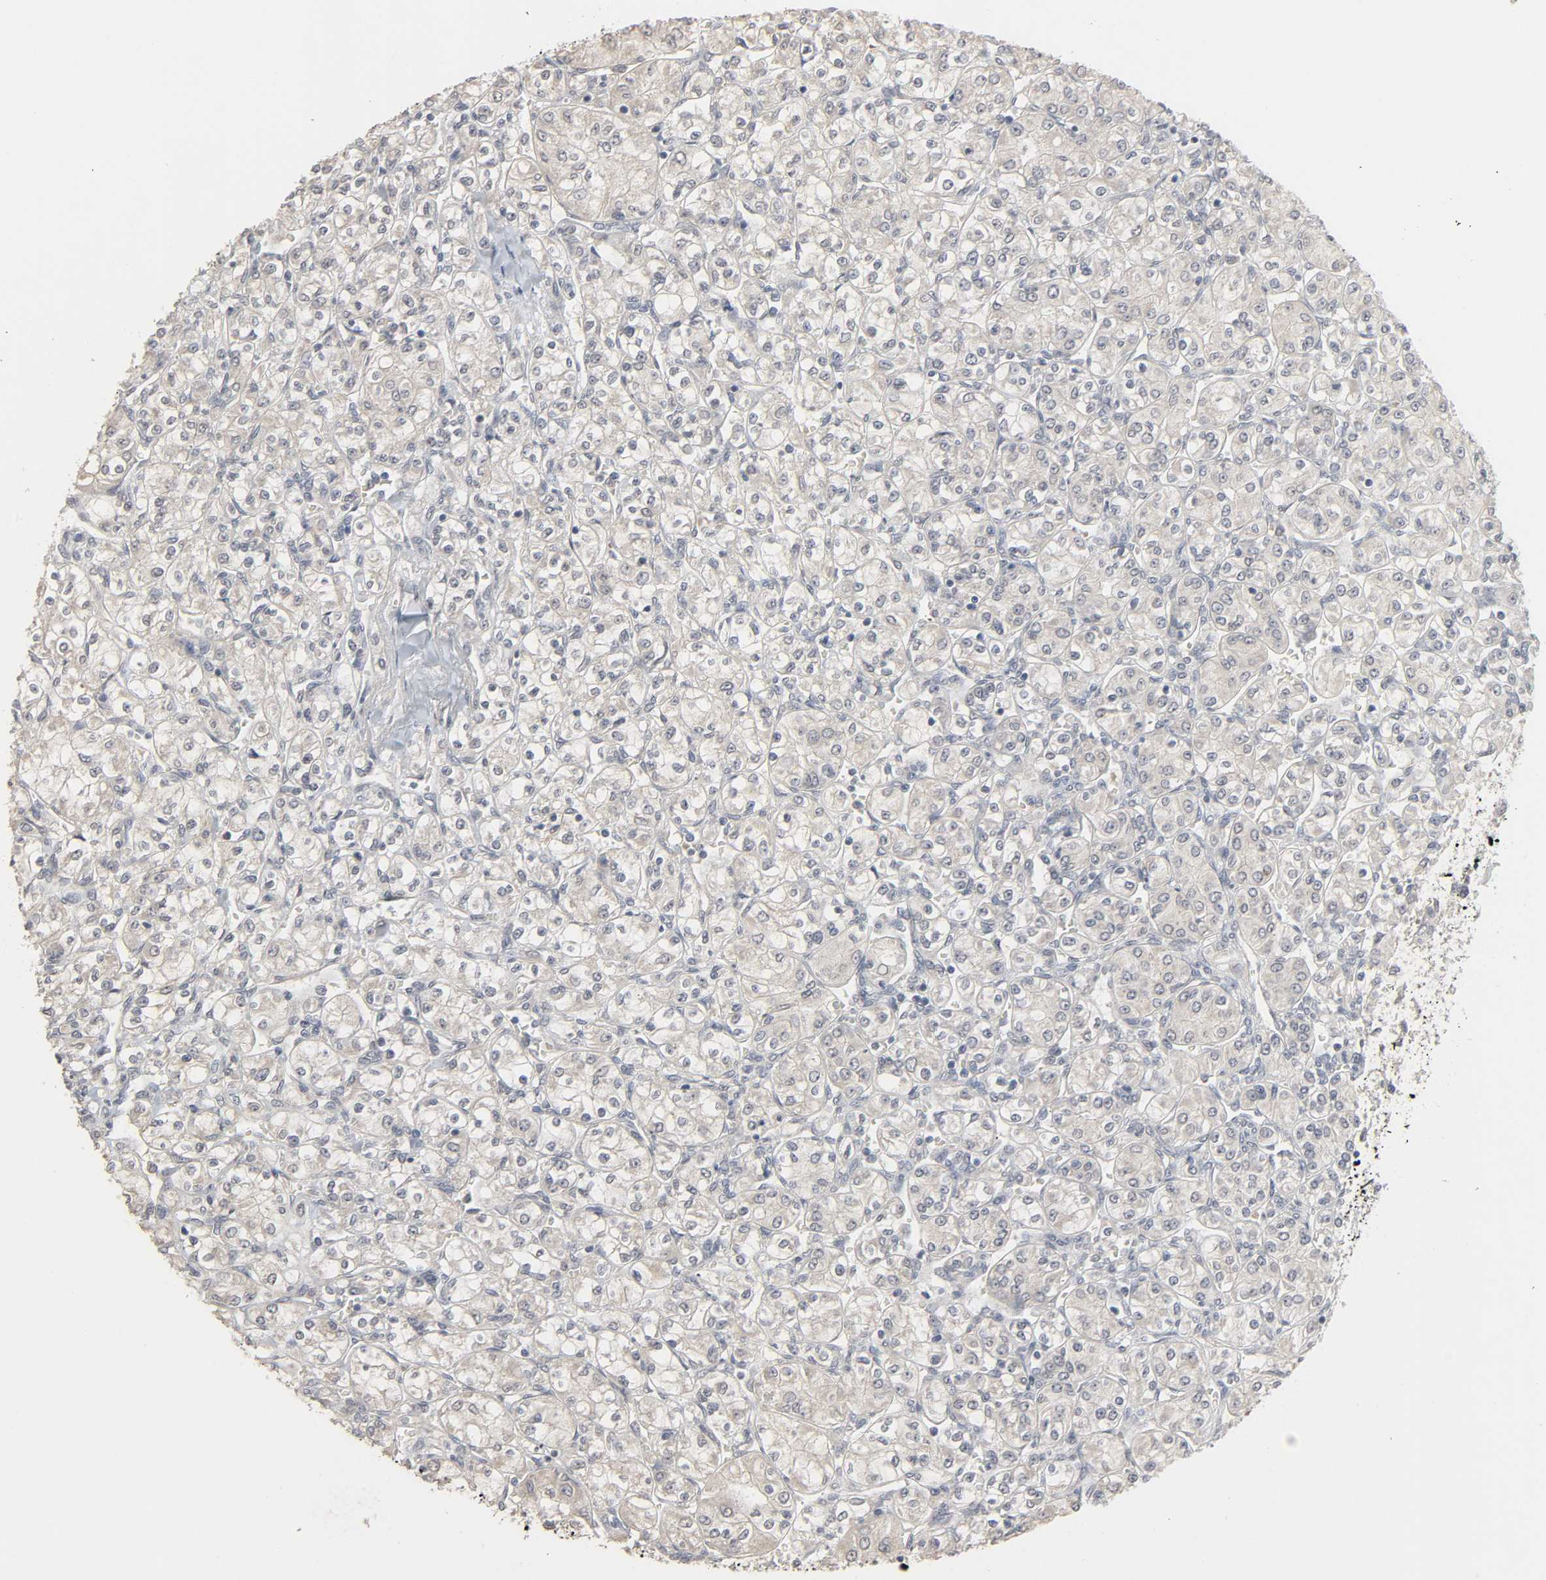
{"staining": {"intensity": "negative", "quantity": "none", "location": "none"}, "tissue": "renal cancer", "cell_type": "Tumor cells", "image_type": "cancer", "snomed": [{"axis": "morphology", "description": "Adenocarcinoma, NOS"}, {"axis": "topography", "description": "Kidney"}], "caption": "There is no significant expression in tumor cells of renal cancer (adenocarcinoma).", "gene": "ZNF222", "patient": {"sex": "male", "age": 77}}